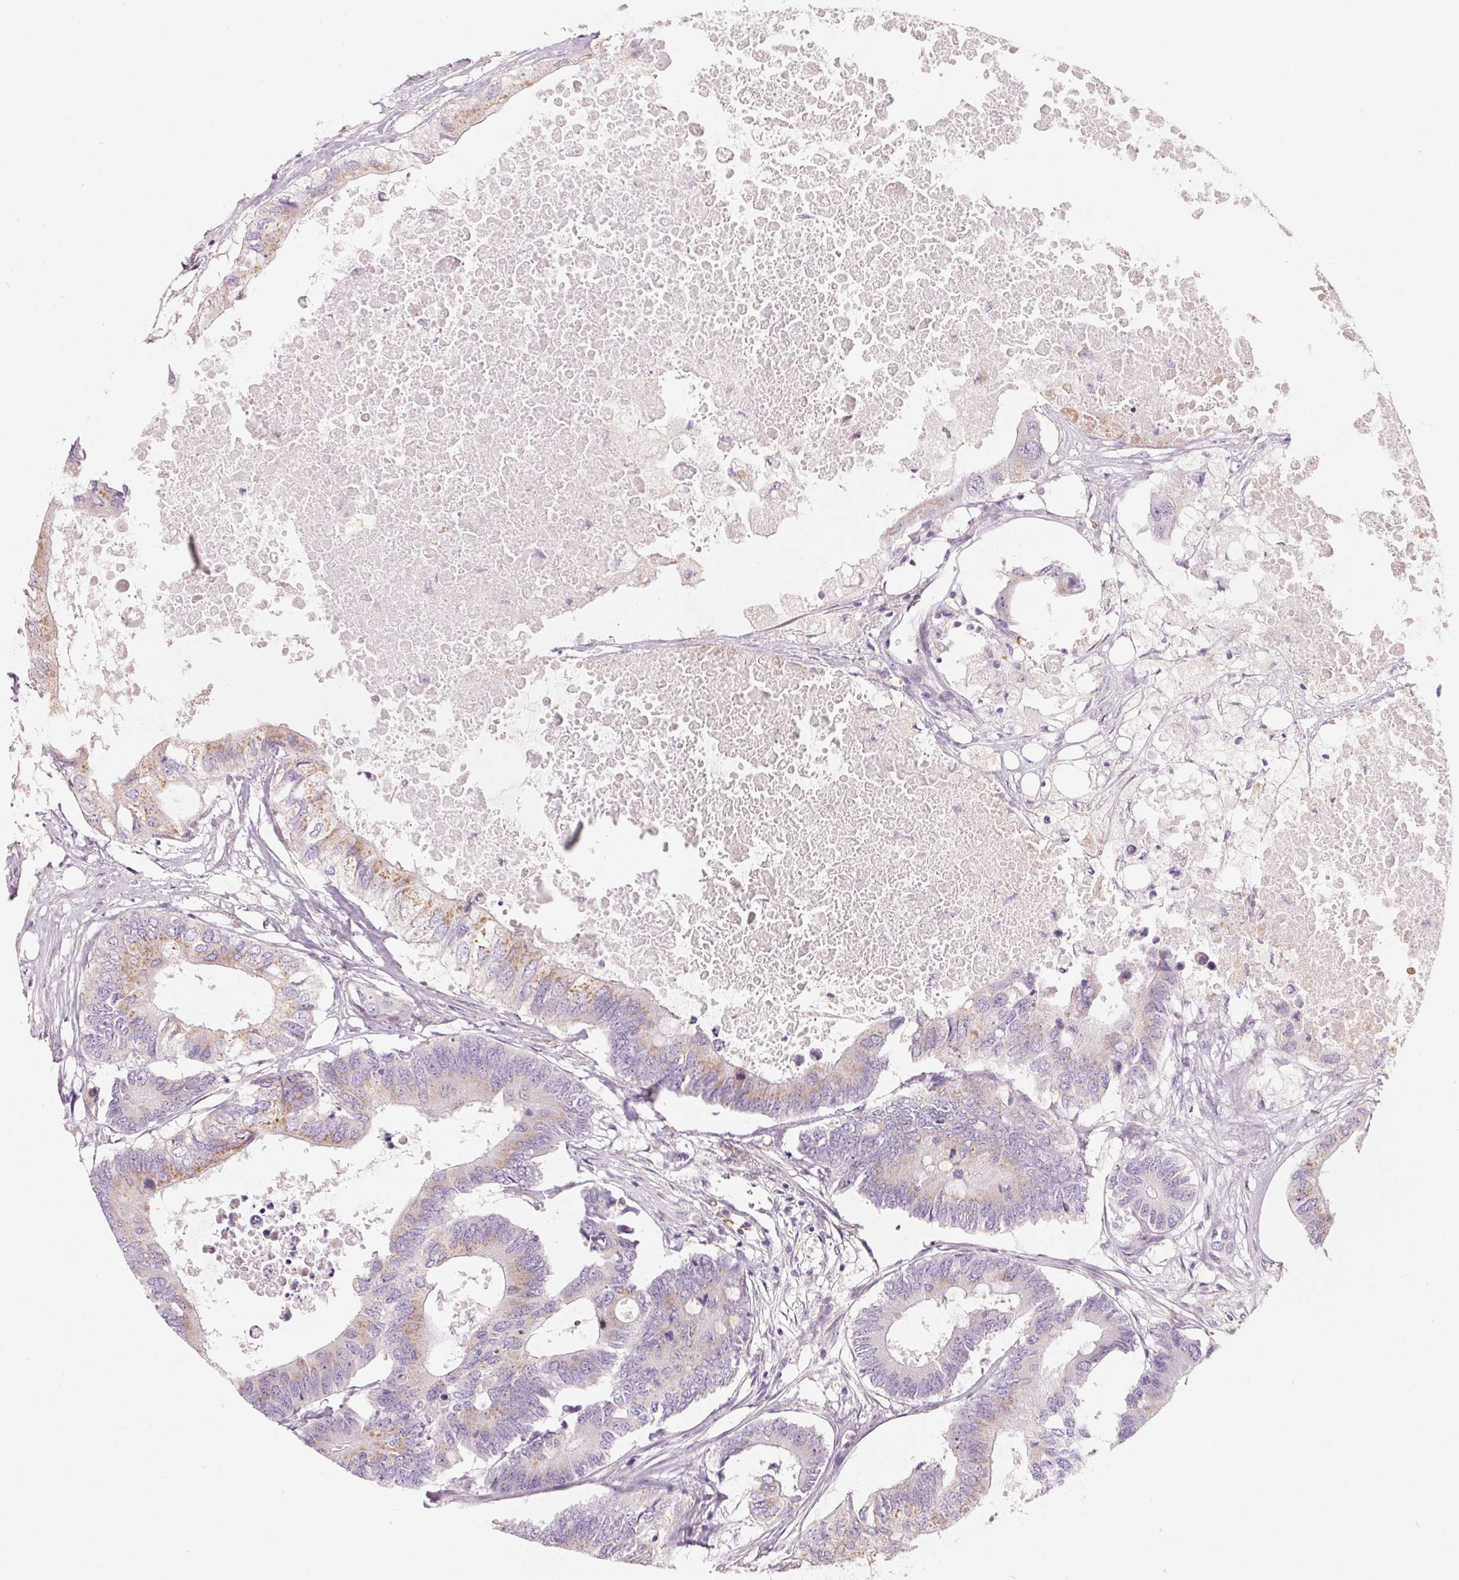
{"staining": {"intensity": "weak", "quantity": "25%-75%", "location": "cytoplasmic/membranous"}, "tissue": "colorectal cancer", "cell_type": "Tumor cells", "image_type": "cancer", "snomed": [{"axis": "morphology", "description": "Adenocarcinoma, NOS"}, {"axis": "topography", "description": "Colon"}], "caption": "DAB (3,3'-diaminobenzidine) immunohistochemical staining of human colorectal cancer exhibits weak cytoplasmic/membranous protein expression in about 25%-75% of tumor cells.", "gene": "DRAM2", "patient": {"sex": "male", "age": 71}}